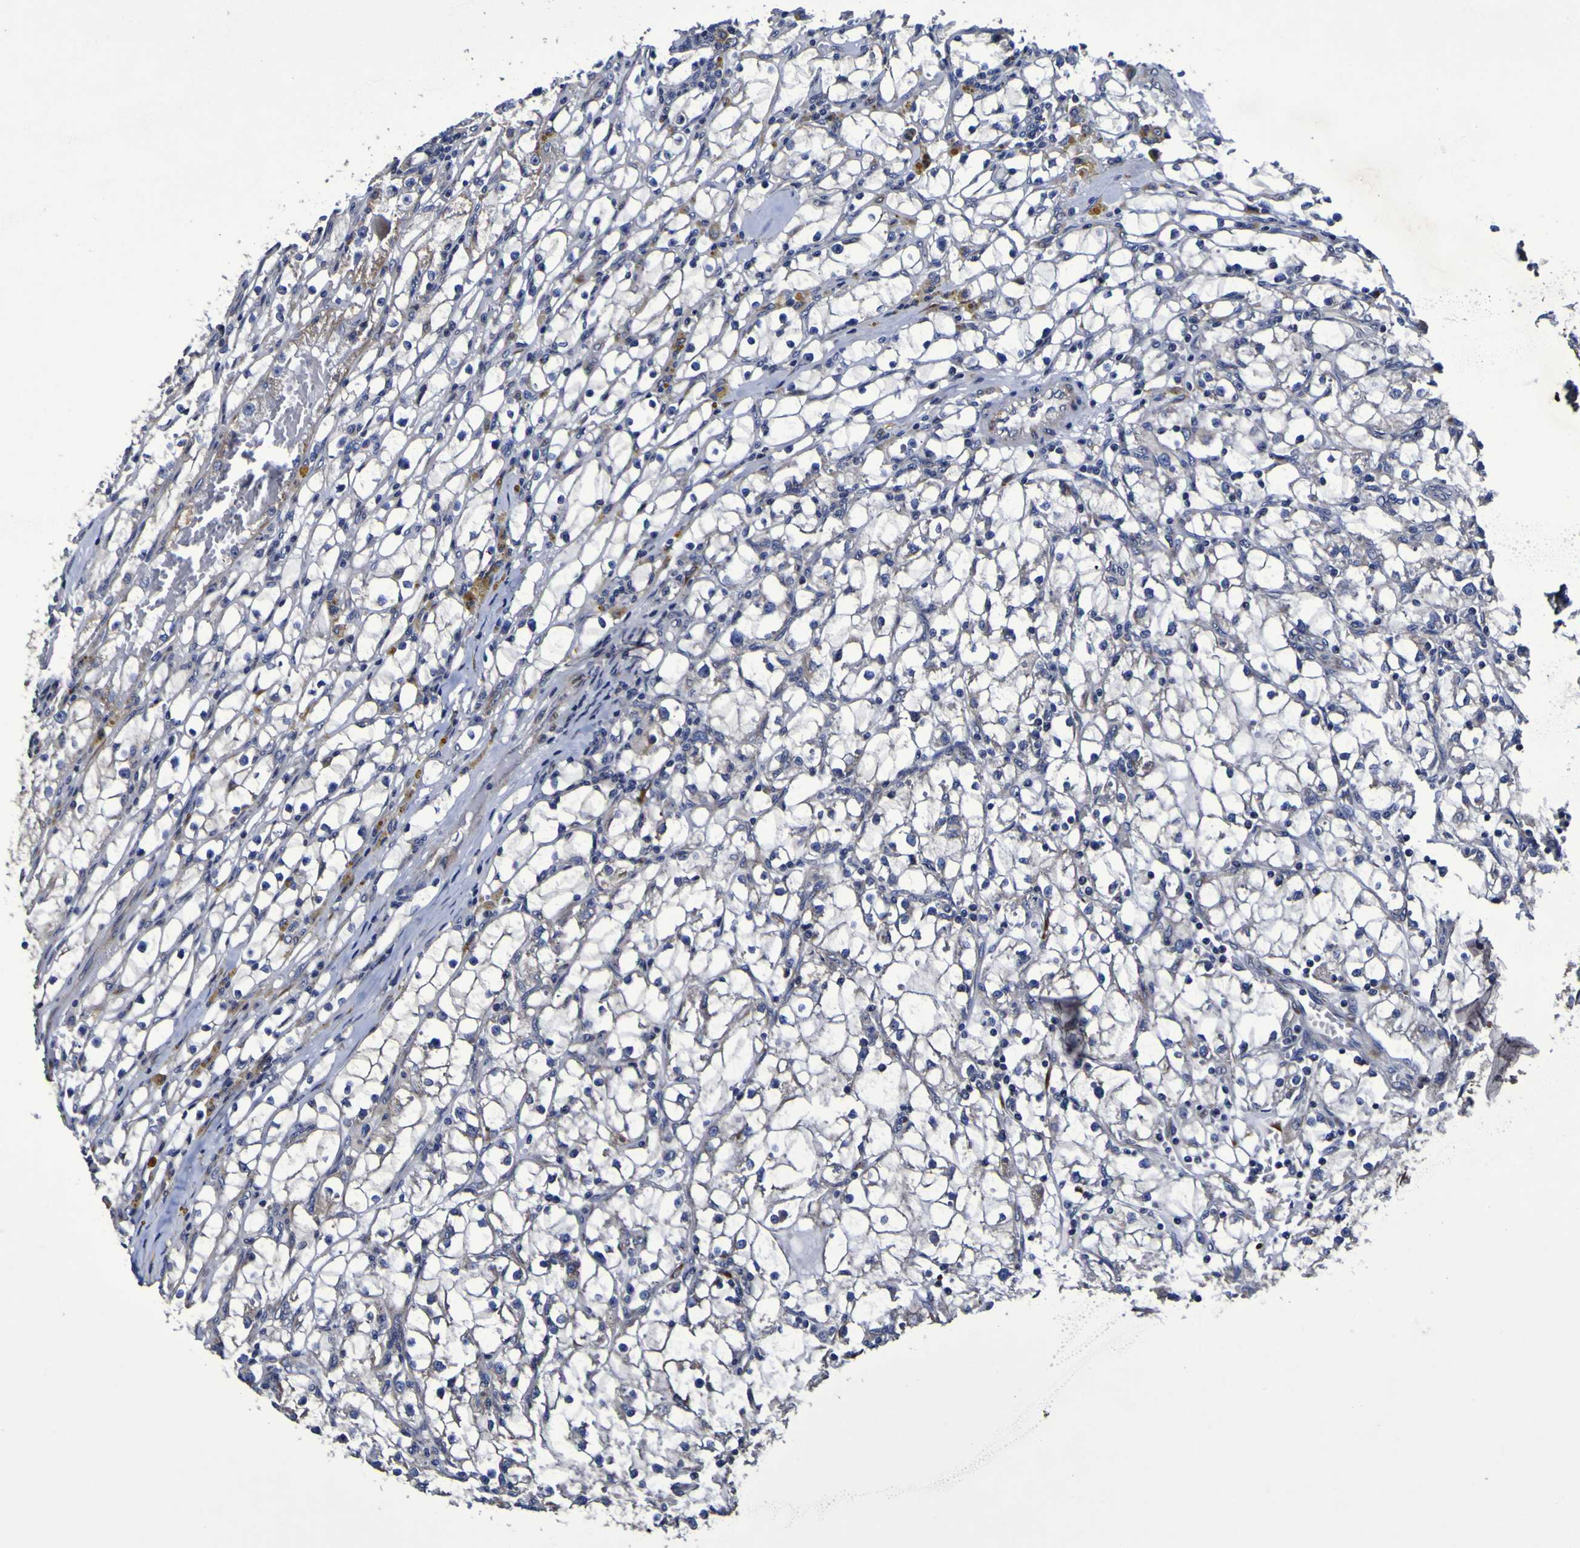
{"staining": {"intensity": "negative", "quantity": "none", "location": "none"}, "tissue": "renal cancer", "cell_type": "Tumor cells", "image_type": "cancer", "snomed": [{"axis": "morphology", "description": "Adenocarcinoma, NOS"}, {"axis": "topography", "description": "Kidney"}], "caption": "Immunohistochemistry (IHC) image of neoplastic tissue: renal cancer stained with DAB (3,3'-diaminobenzidine) displays no significant protein positivity in tumor cells. Brightfield microscopy of immunohistochemistry stained with DAB (3,3'-diaminobenzidine) (brown) and hematoxylin (blue), captured at high magnification.", "gene": "P3H1", "patient": {"sex": "male", "age": 56}}